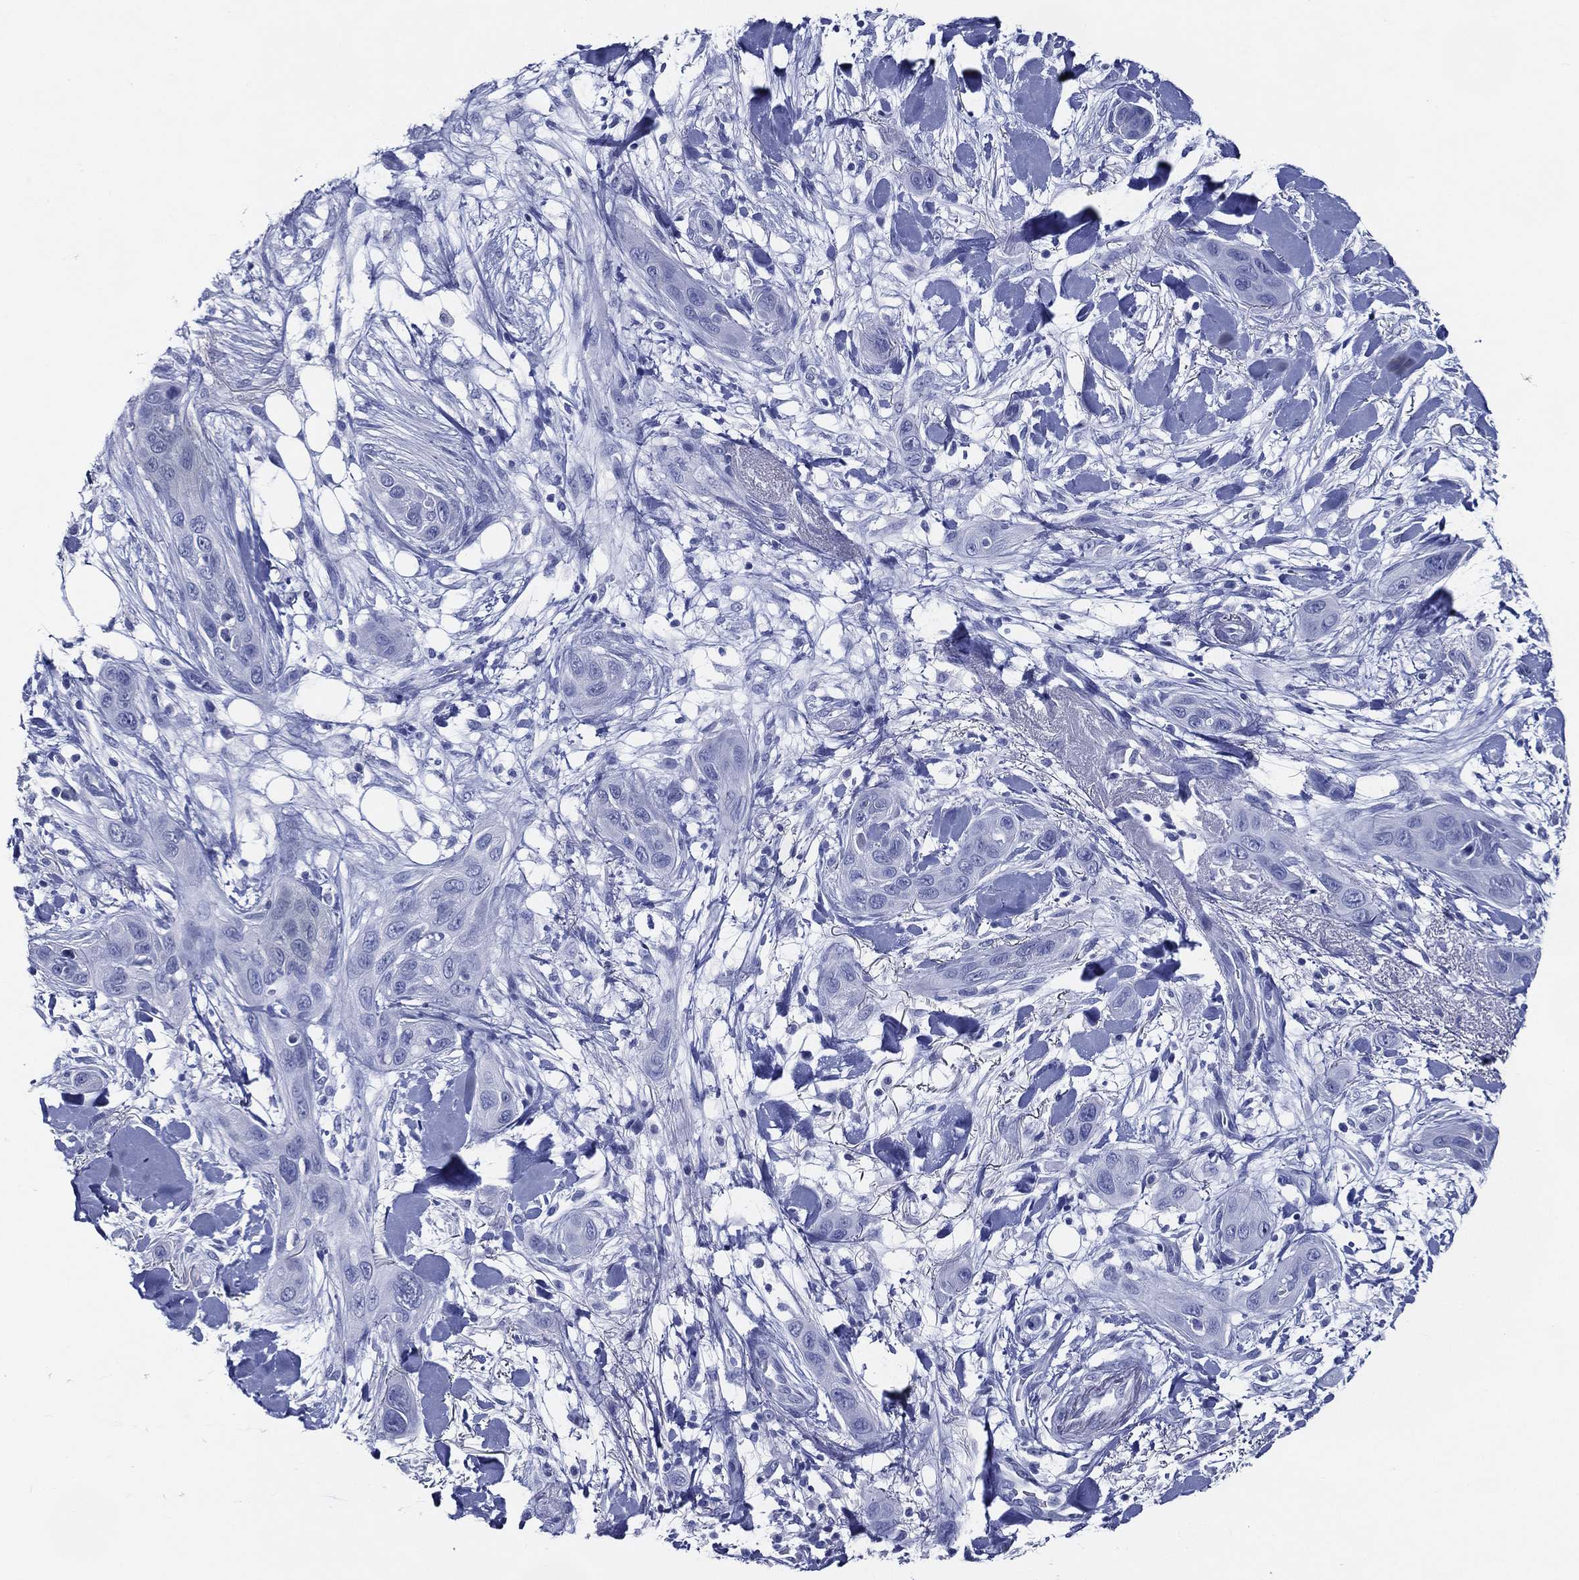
{"staining": {"intensity": "negative", "quantity": "none", "location": "none"}, "tissue": "skin cancer", "cell_type": "Tumor cells", "image_type": "cancer", "snomed": [{"axis": "morphology", "description": "Squamous cell carcinoma, NOS"}, {"axis": "topography", "description": "Skin"}], "caption": "Tumor cells show no significant protein positivity in skin cancer (squamous cell carcinoma).", "gene": "ACE2", "patient": {"sex": "male", "age": 78}}